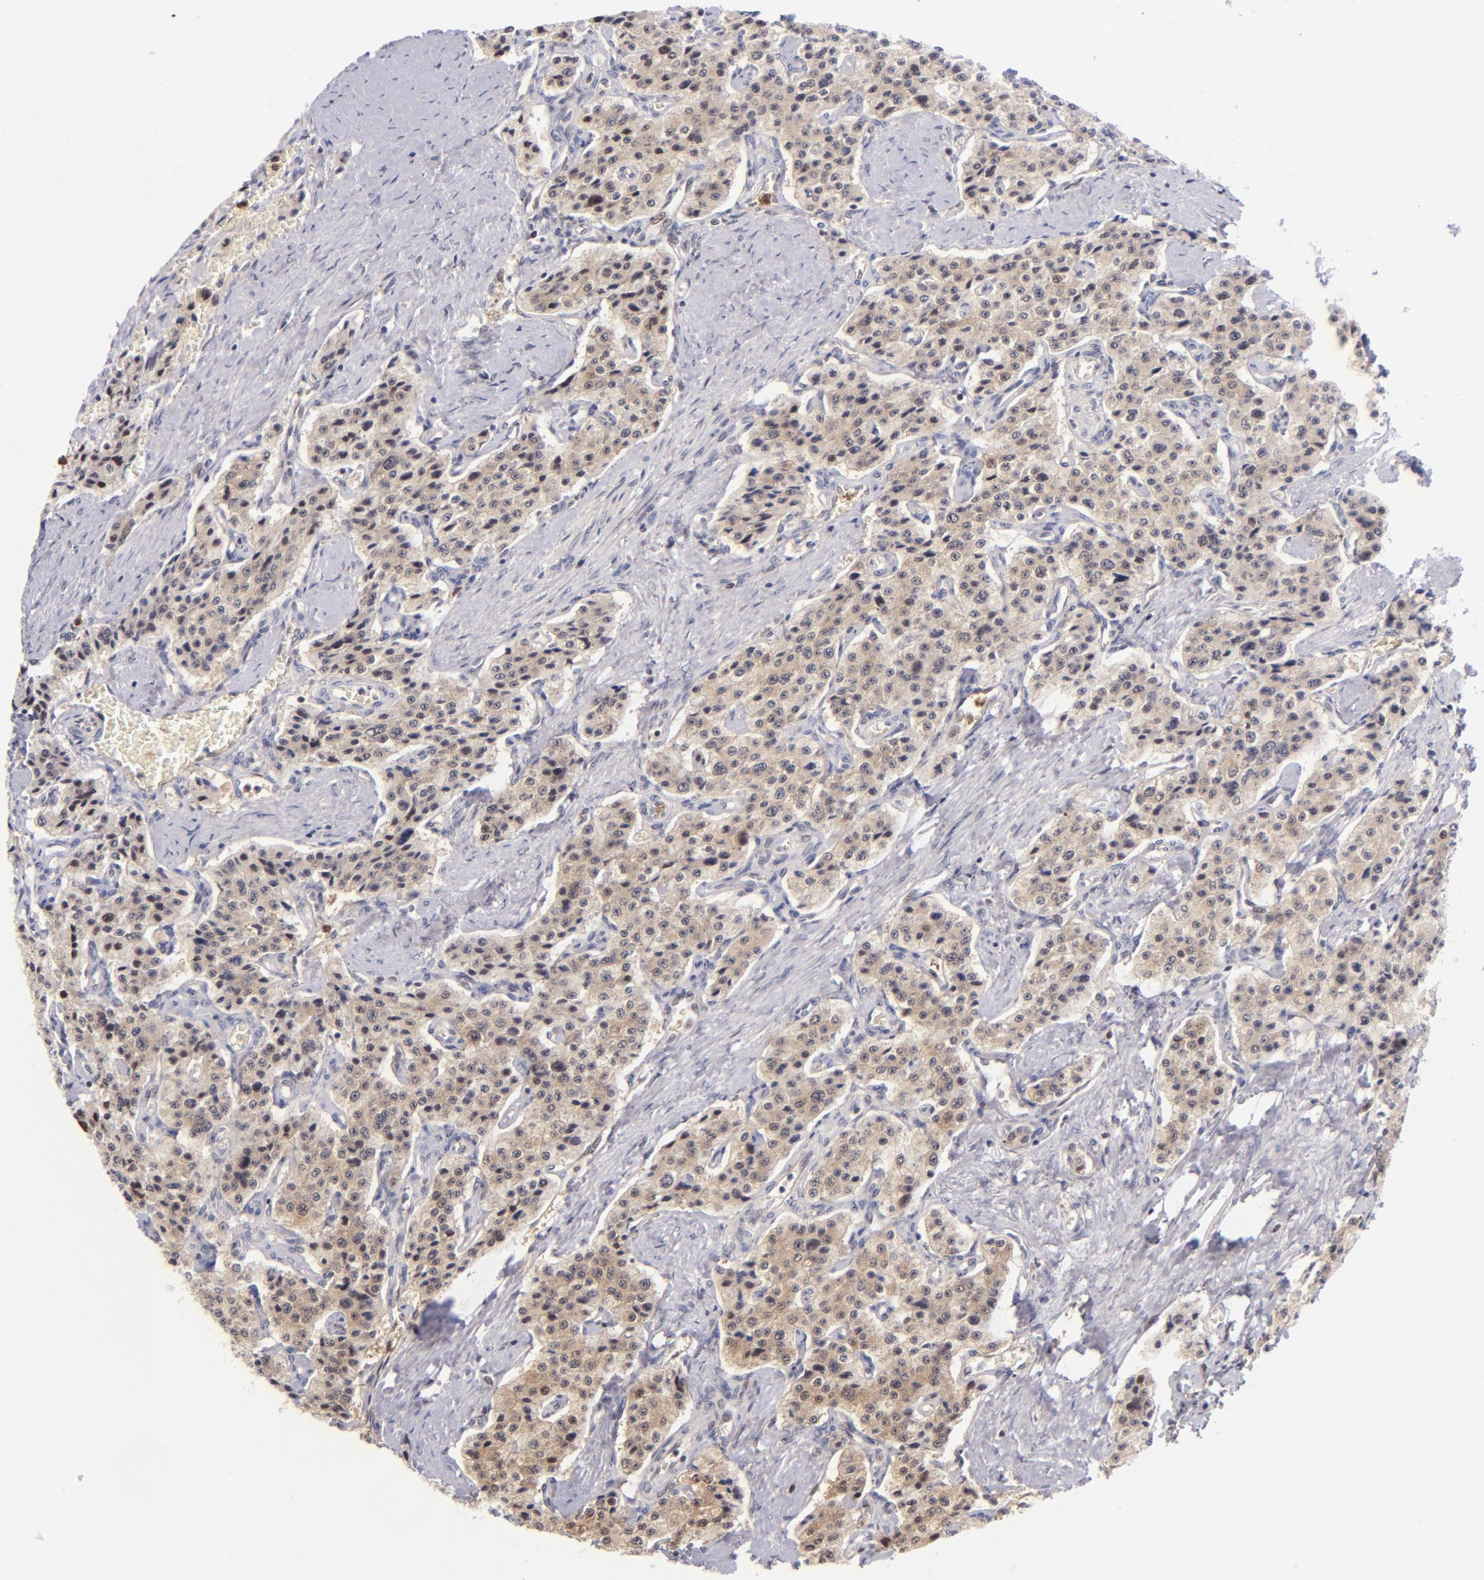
{"staining": {"intensity": "weak", "quantity": ">75%", "location": "cytoplasmic/membranous,nuclear"}, "tissue": "carcinoid", "cell_type": "Tumor cells", "image_type": "cancer", "snomed": [{"axis": "morphology", "description": "Carcinoid, malignant, NOS"}, {"axis": "topography", "description": "Small intestine"}], "caption": "This histopathology image demonstrates carcinoid stained with IHC to label a protein in brown. The cytoplasmic/membranous and nuclear of tumor cells show weak positivity for the protein. Nuclei are counter-stained blue.", "gene": "YWHAB", "patient": {"sex": "male", "age": 52}}